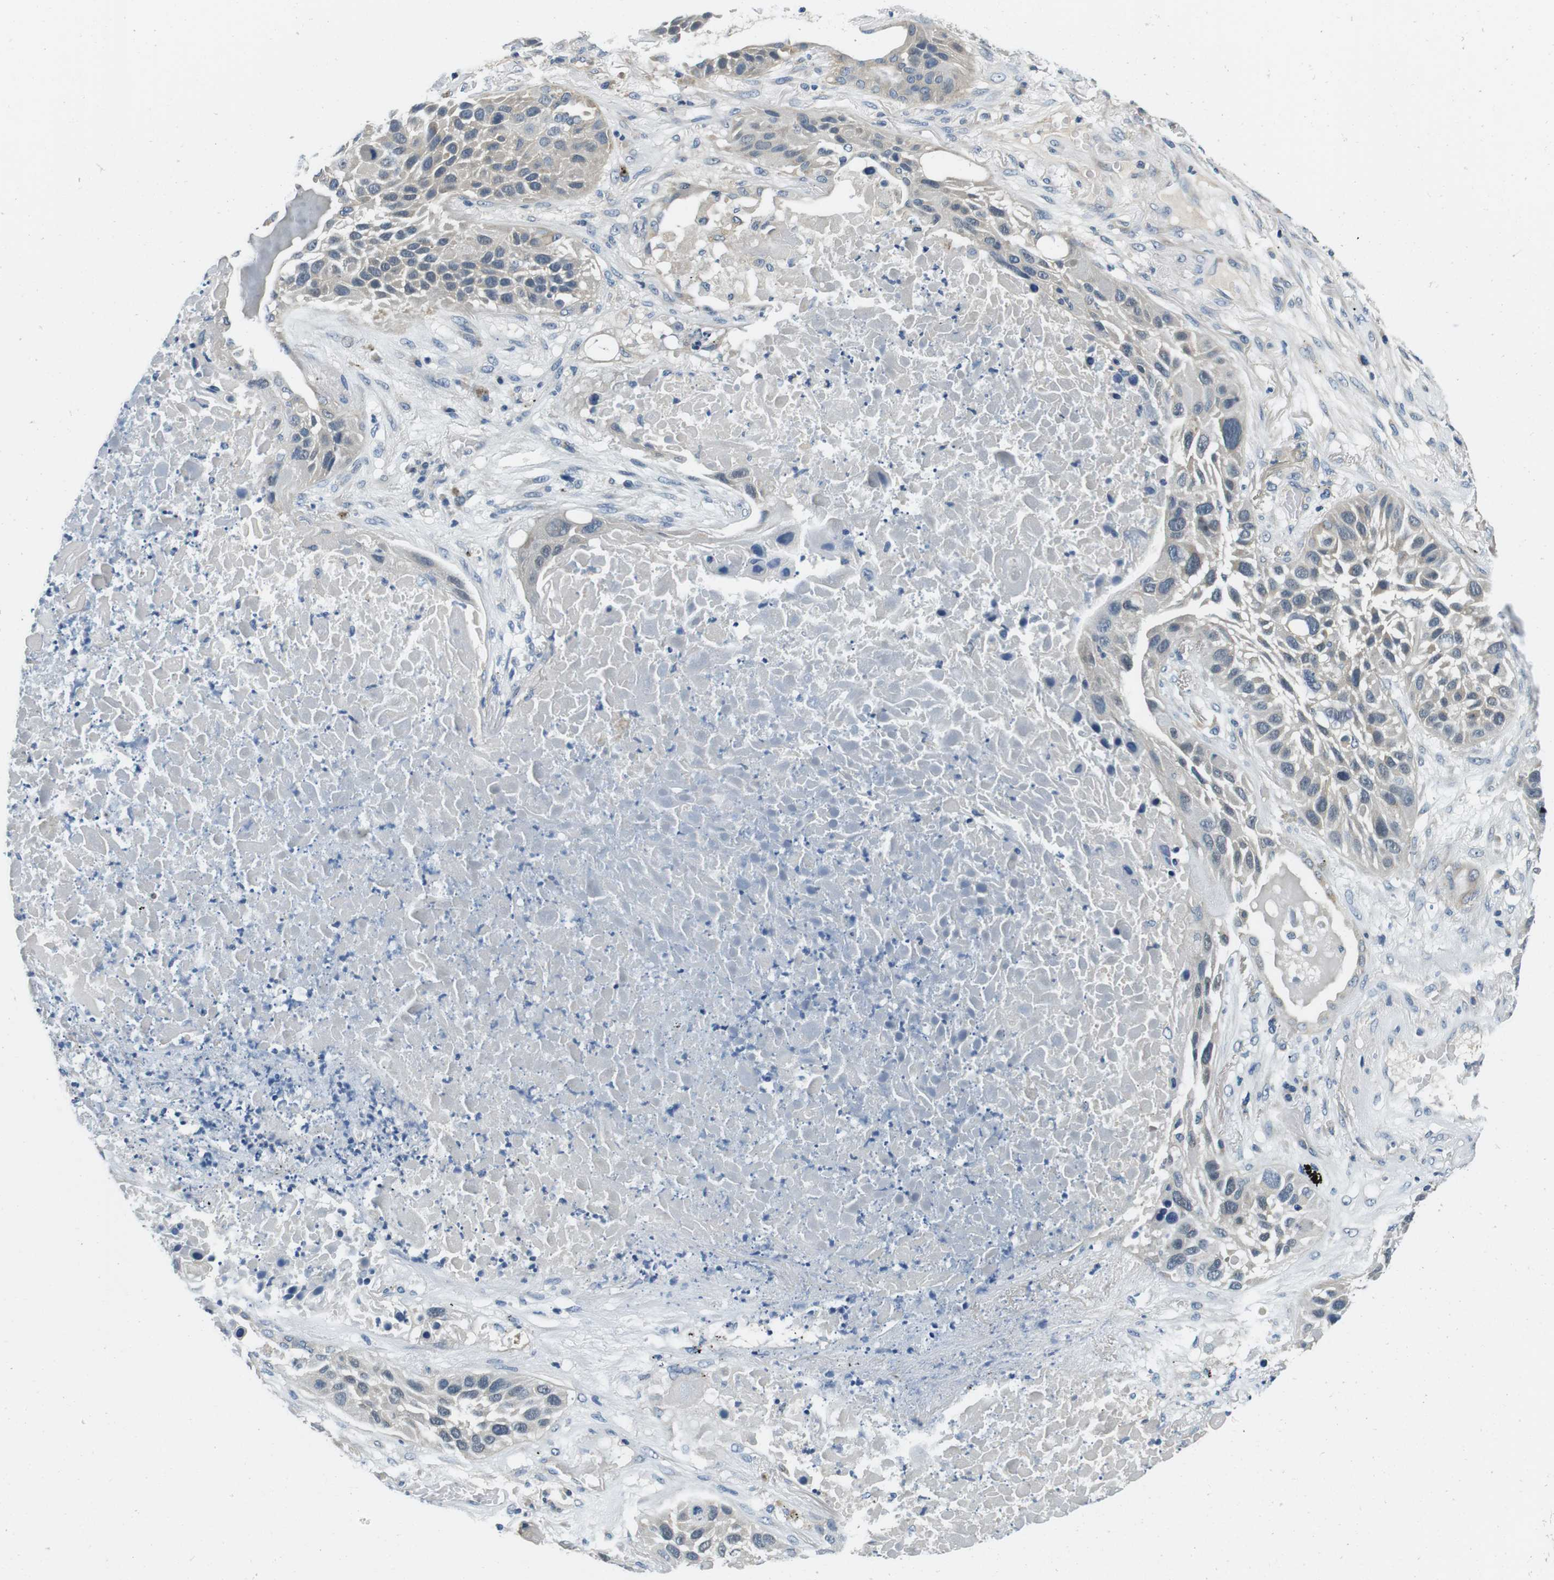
{"staining": {"intensity": "negative", "quantity": "none", "location": "none"}, "tissue": "lung cancer", "cell_type": "Tumor cells", "image_type": "cancer", "snomed": [{"axis": "morphology", "description": "Squamous cell carcinoma, NOS"}, {"axis": "topography", "description": "Lung"}], "caption": "Immunohistochemical staining of human lung squamous cell carcinoma shows no significant staining in tumor cells.", "gene": "DTNA", "patient": {"sex": "male", "age": 57}}